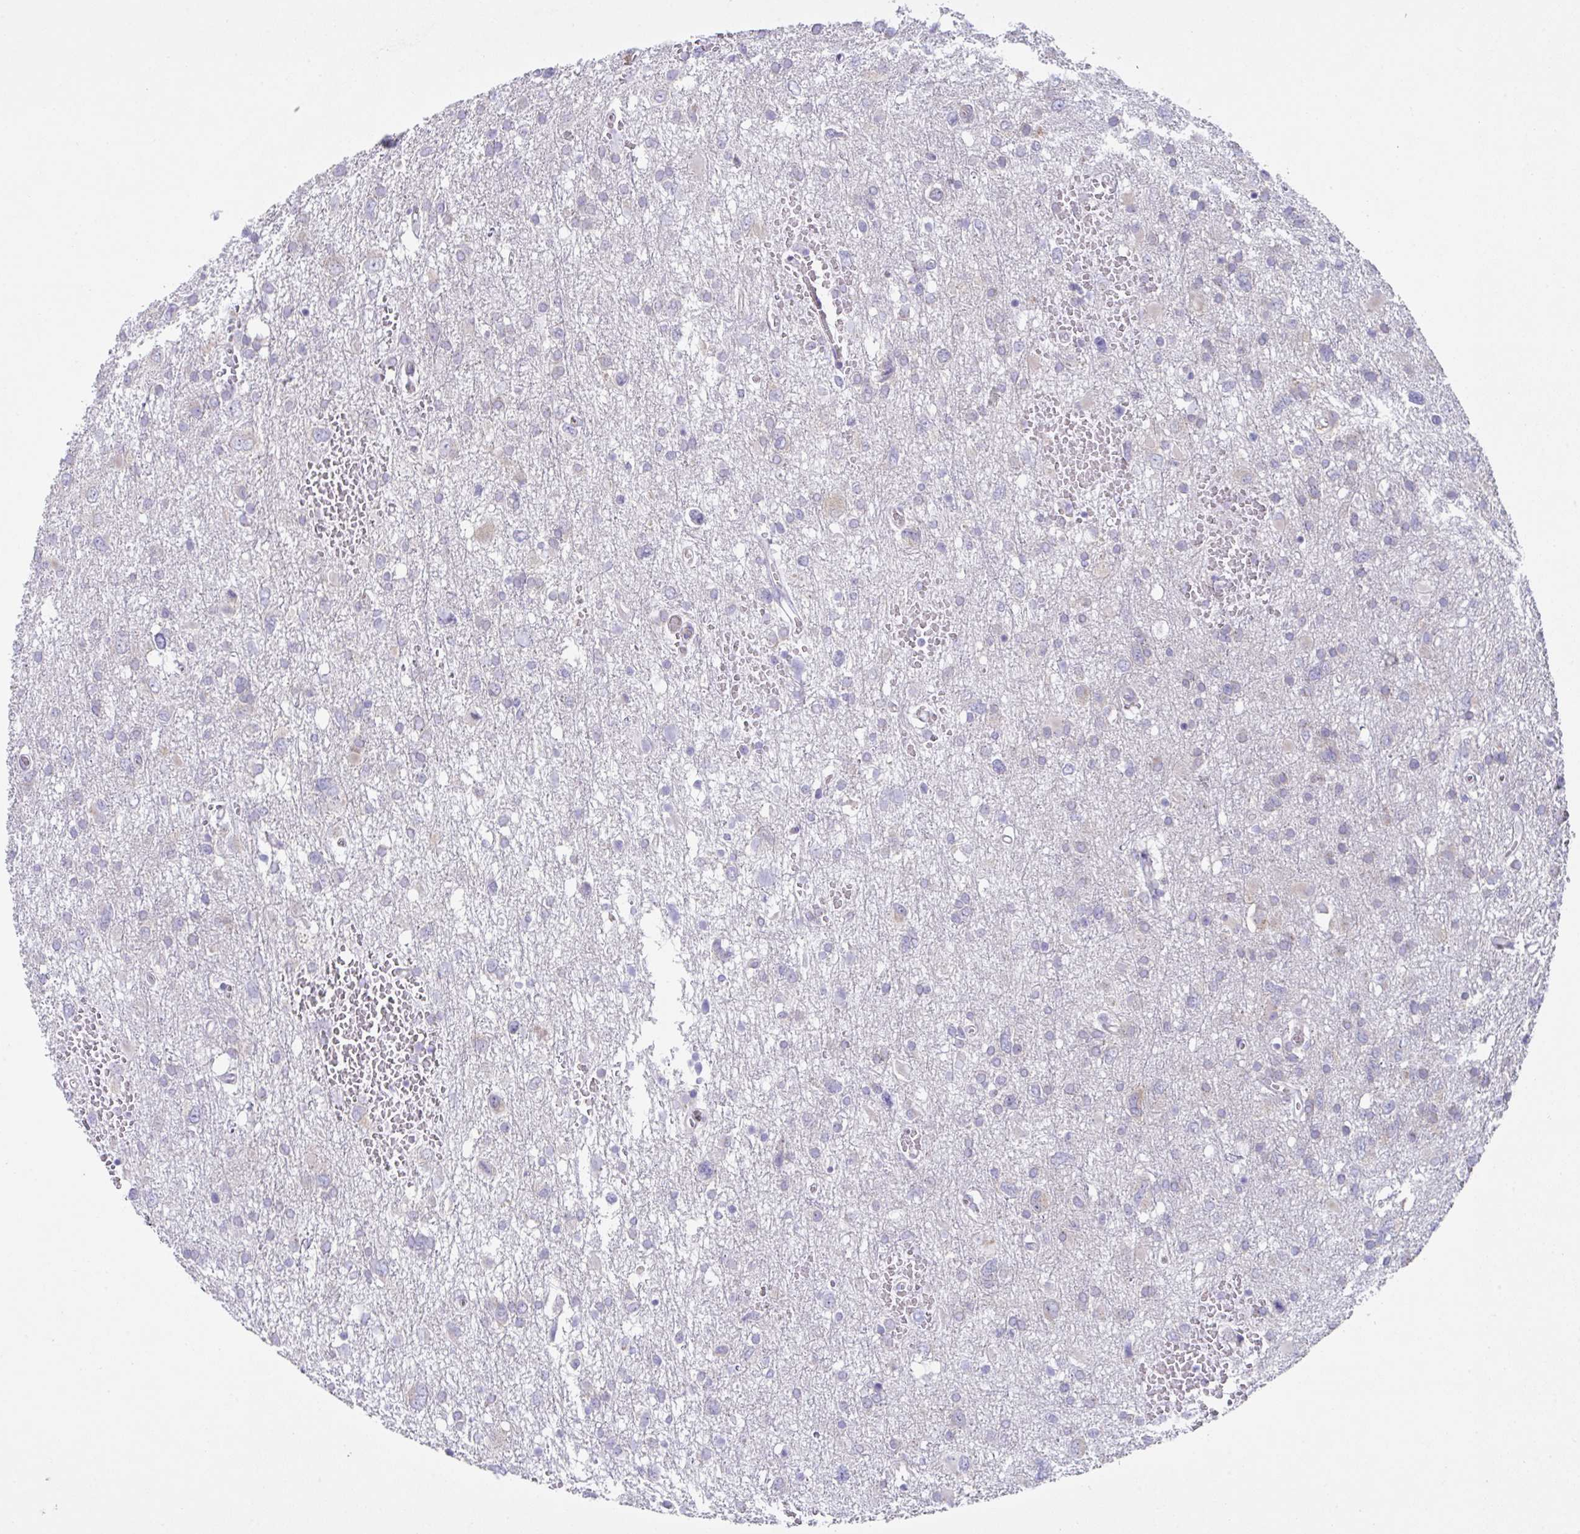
{"staining": {"intensity": "negative", "quantity": "none", "location": "none"}, "tissue": "glioma", "cell_type": "Tumor cells", "image_type": "cancer", "snomed": [{"axis": "morphology", "description": "Glioma, malignant, High grade"}, {"axis": "topography", "description": "Brain"}], "caption": "Malignant glioma (high-grade) was stained to show a protein in brown. There is no significant staining in tumor cells. The staining was performed using DAB (3,3'-diaminobenzidine) to visualize the protein expression in brown, while the nuclei were stained in blue with hematoxylin (Magnification: 20x).", "gene": "FAU", "patient": {"sex": "male", "age": 61}}